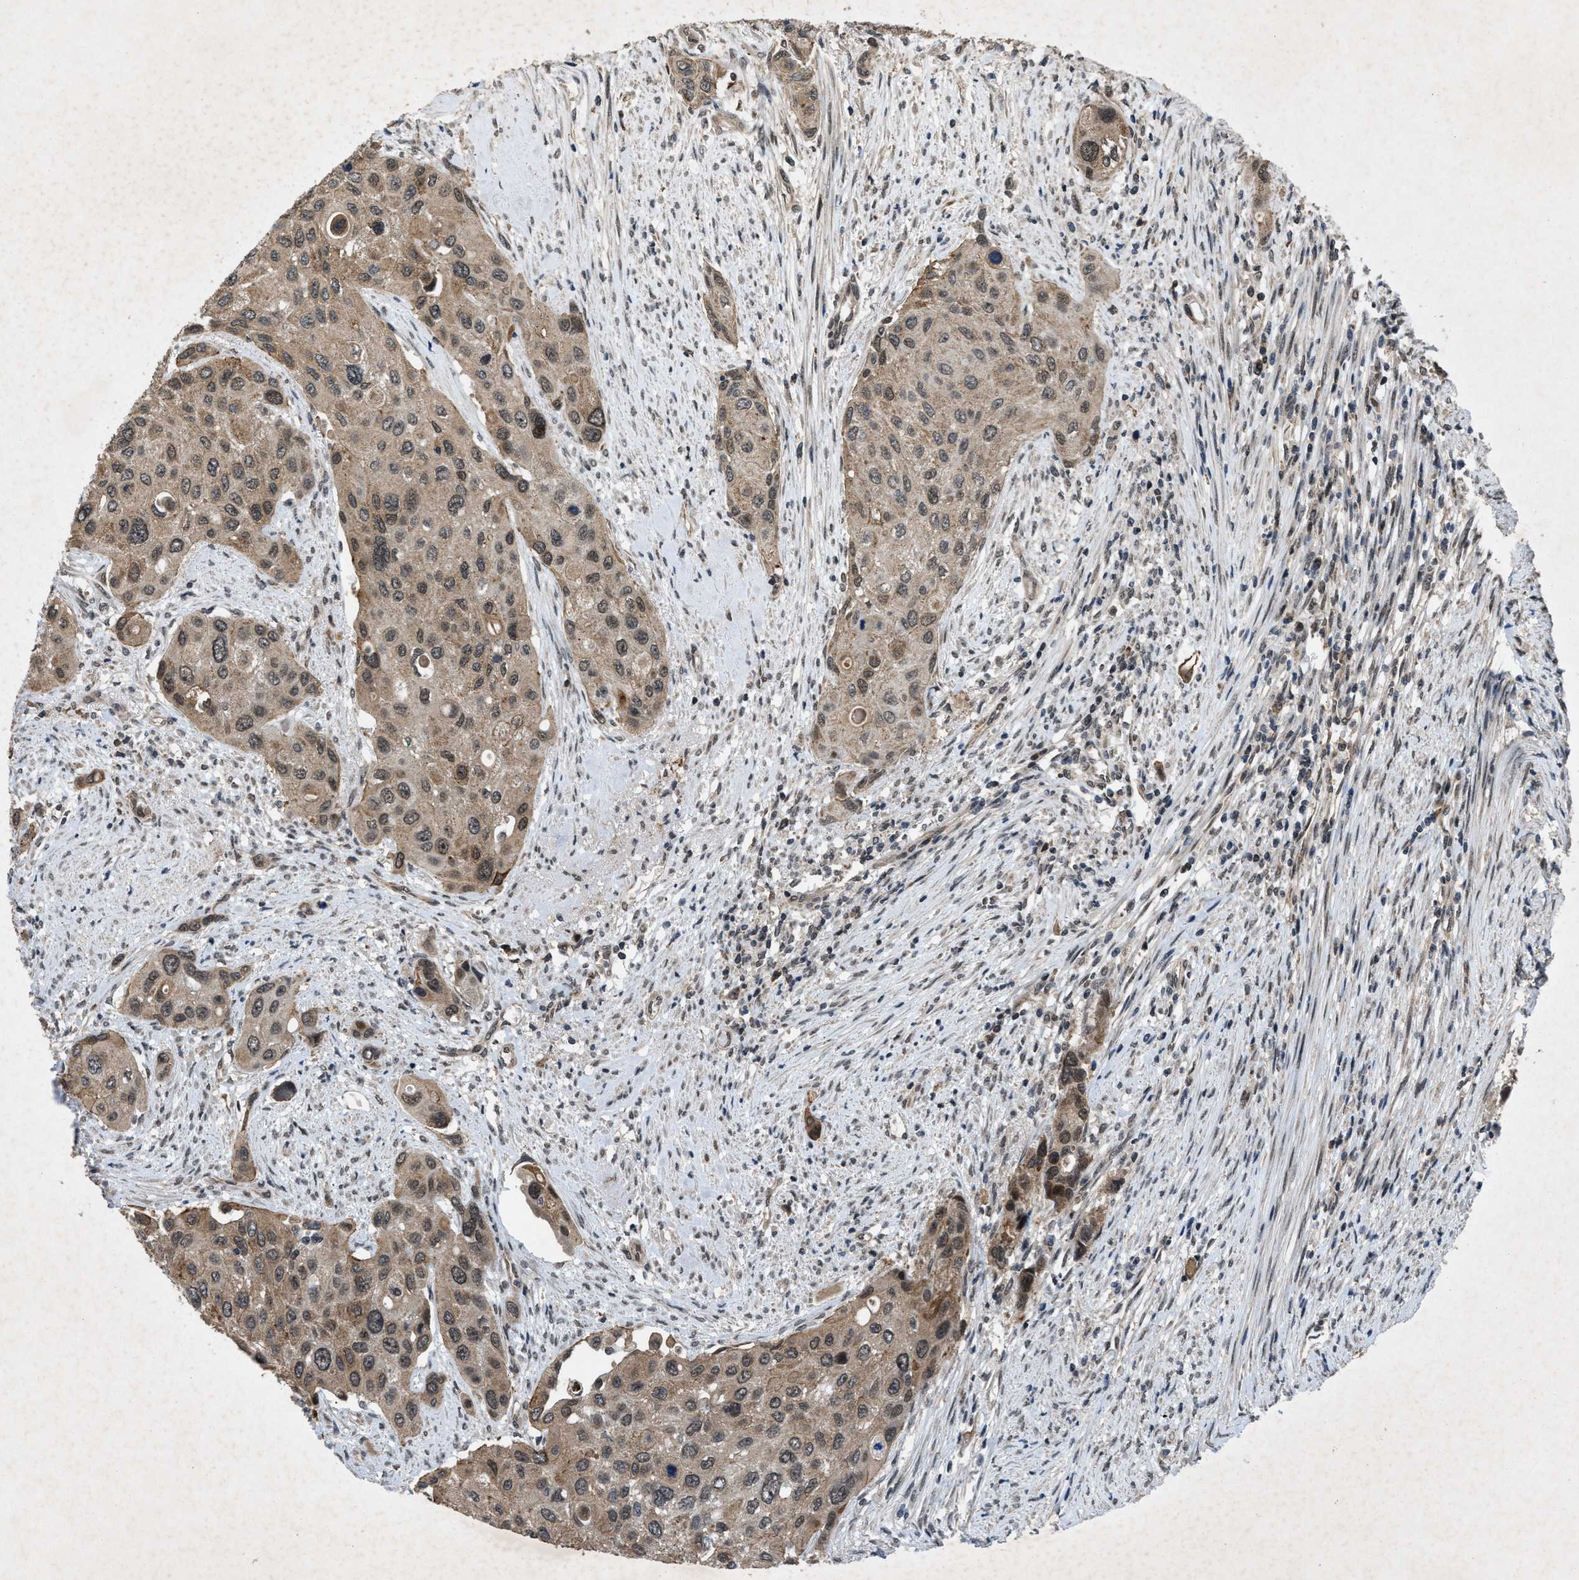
{"staining": {"intensity": "weak", "quantity": ">75%", "location": "cytoplasmic/membranous"}, "tissue": "urothelial cancer", "cell_type": "Tumor cells", "image_type": "cancer", "snomed": [{"axis": "morphology", "description": "Urothelial carcinoma, High grade"}, {"axis": "topography", "description": "Urinary bladder"}], "caption": "Protein staining reveals weak cytoplasmic/membranous positivity in about >75% of tumor cells in urothelial cancer.", "gene": "ZNHIT1", "patient": {"sex": "female", "age": 56}}